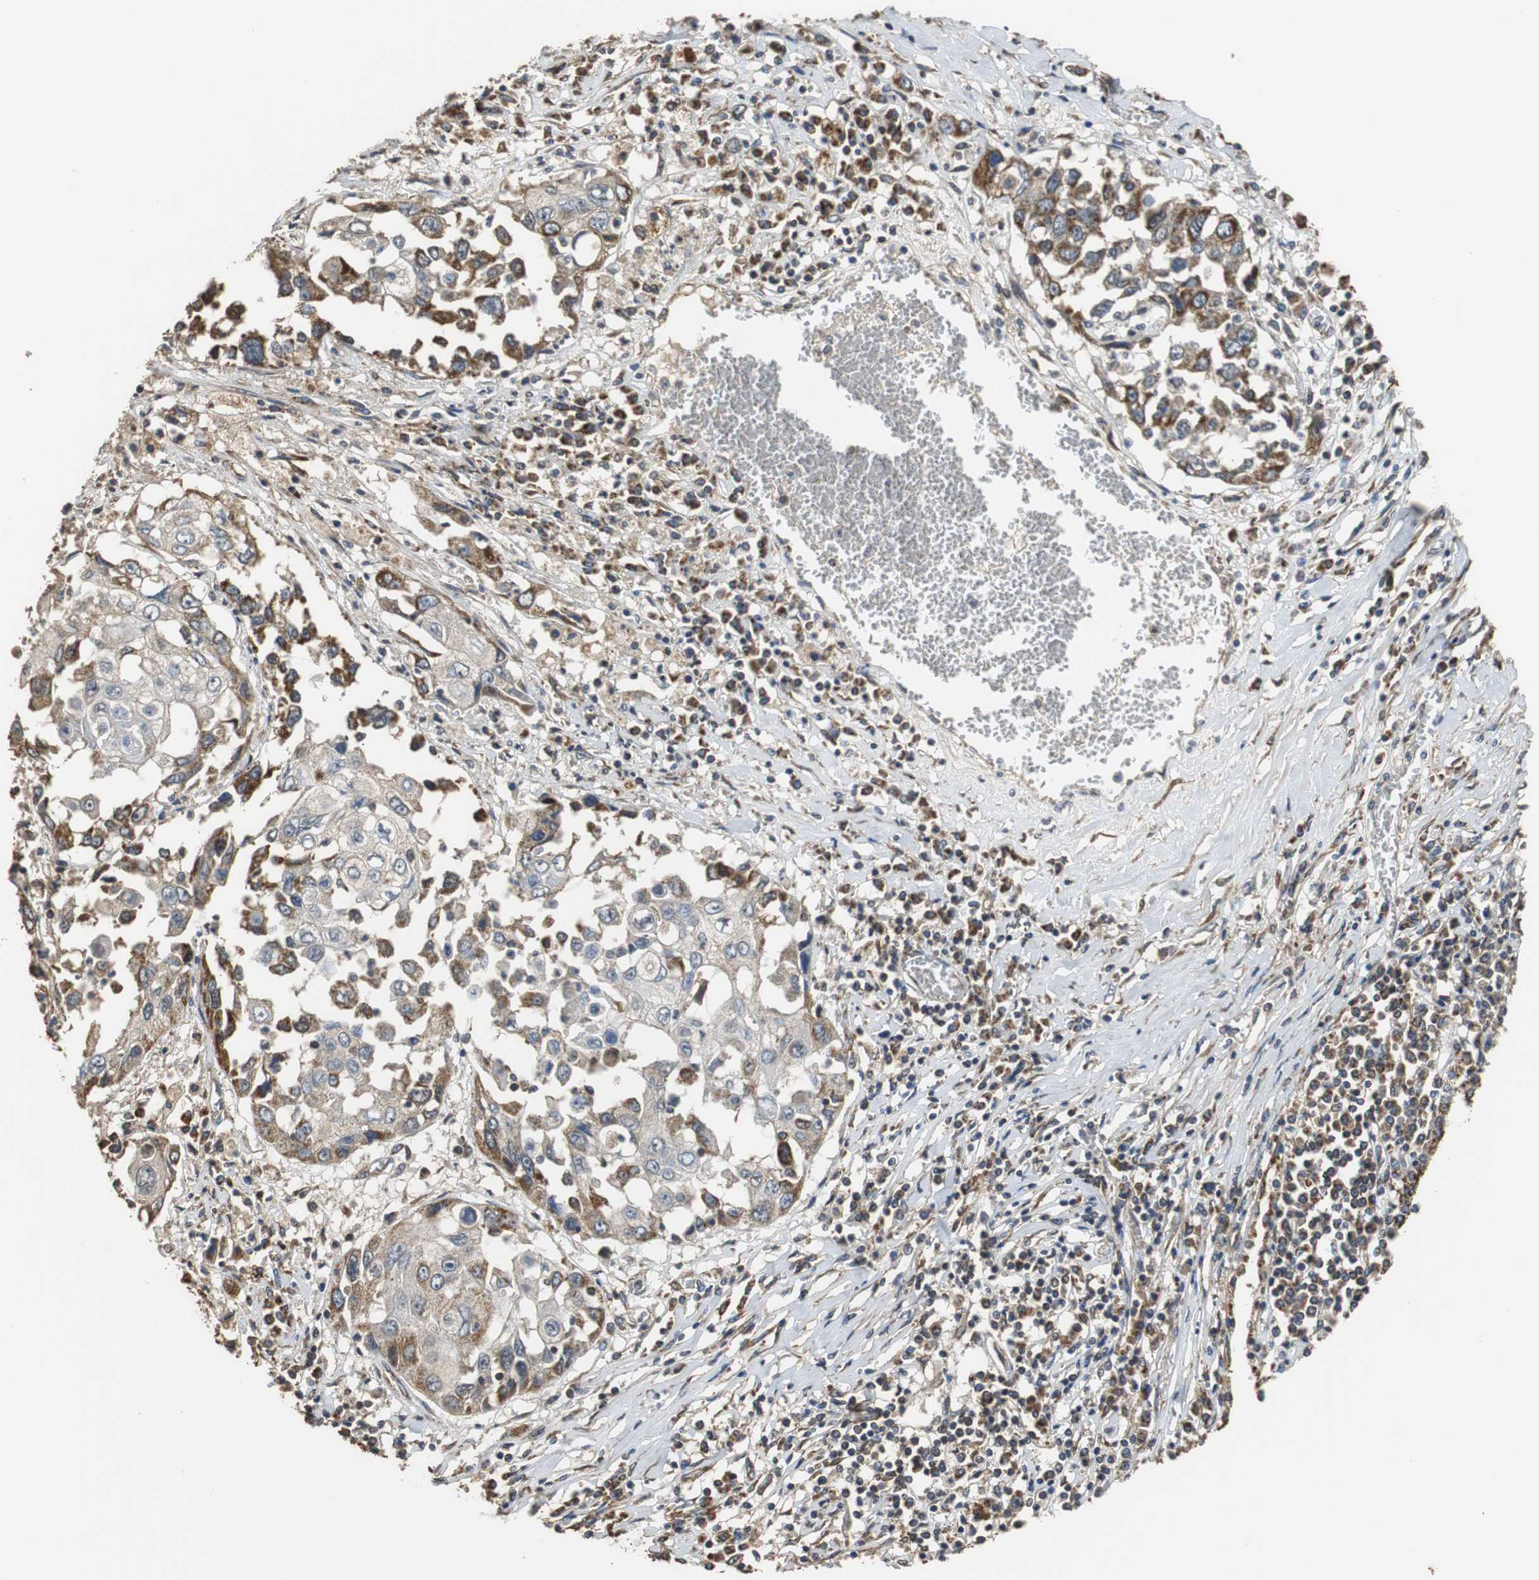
{"staining": {"intensity": "moderate", "quantity": "25%-75%", "location": "cytoplasmic/membranous"}, "tissue": "lung cancer", "cell_type": "Tumor cells", "image_type": "cancer", "snomed": [{"axis": "morphology", "description": "Squamous cell carcinoma, NOS"}, {"axis": "topography", "description": "Lung"}], "caption": "Protein staining by immunohistochemistry demonstrates moderate cytoplasmic/membranous staining in approximately 25%-75% of tumor cells in lung cancer (squamous cell carcinoma).", "gene": "NNT", "patient": {"sex": "male", "age": 71}}